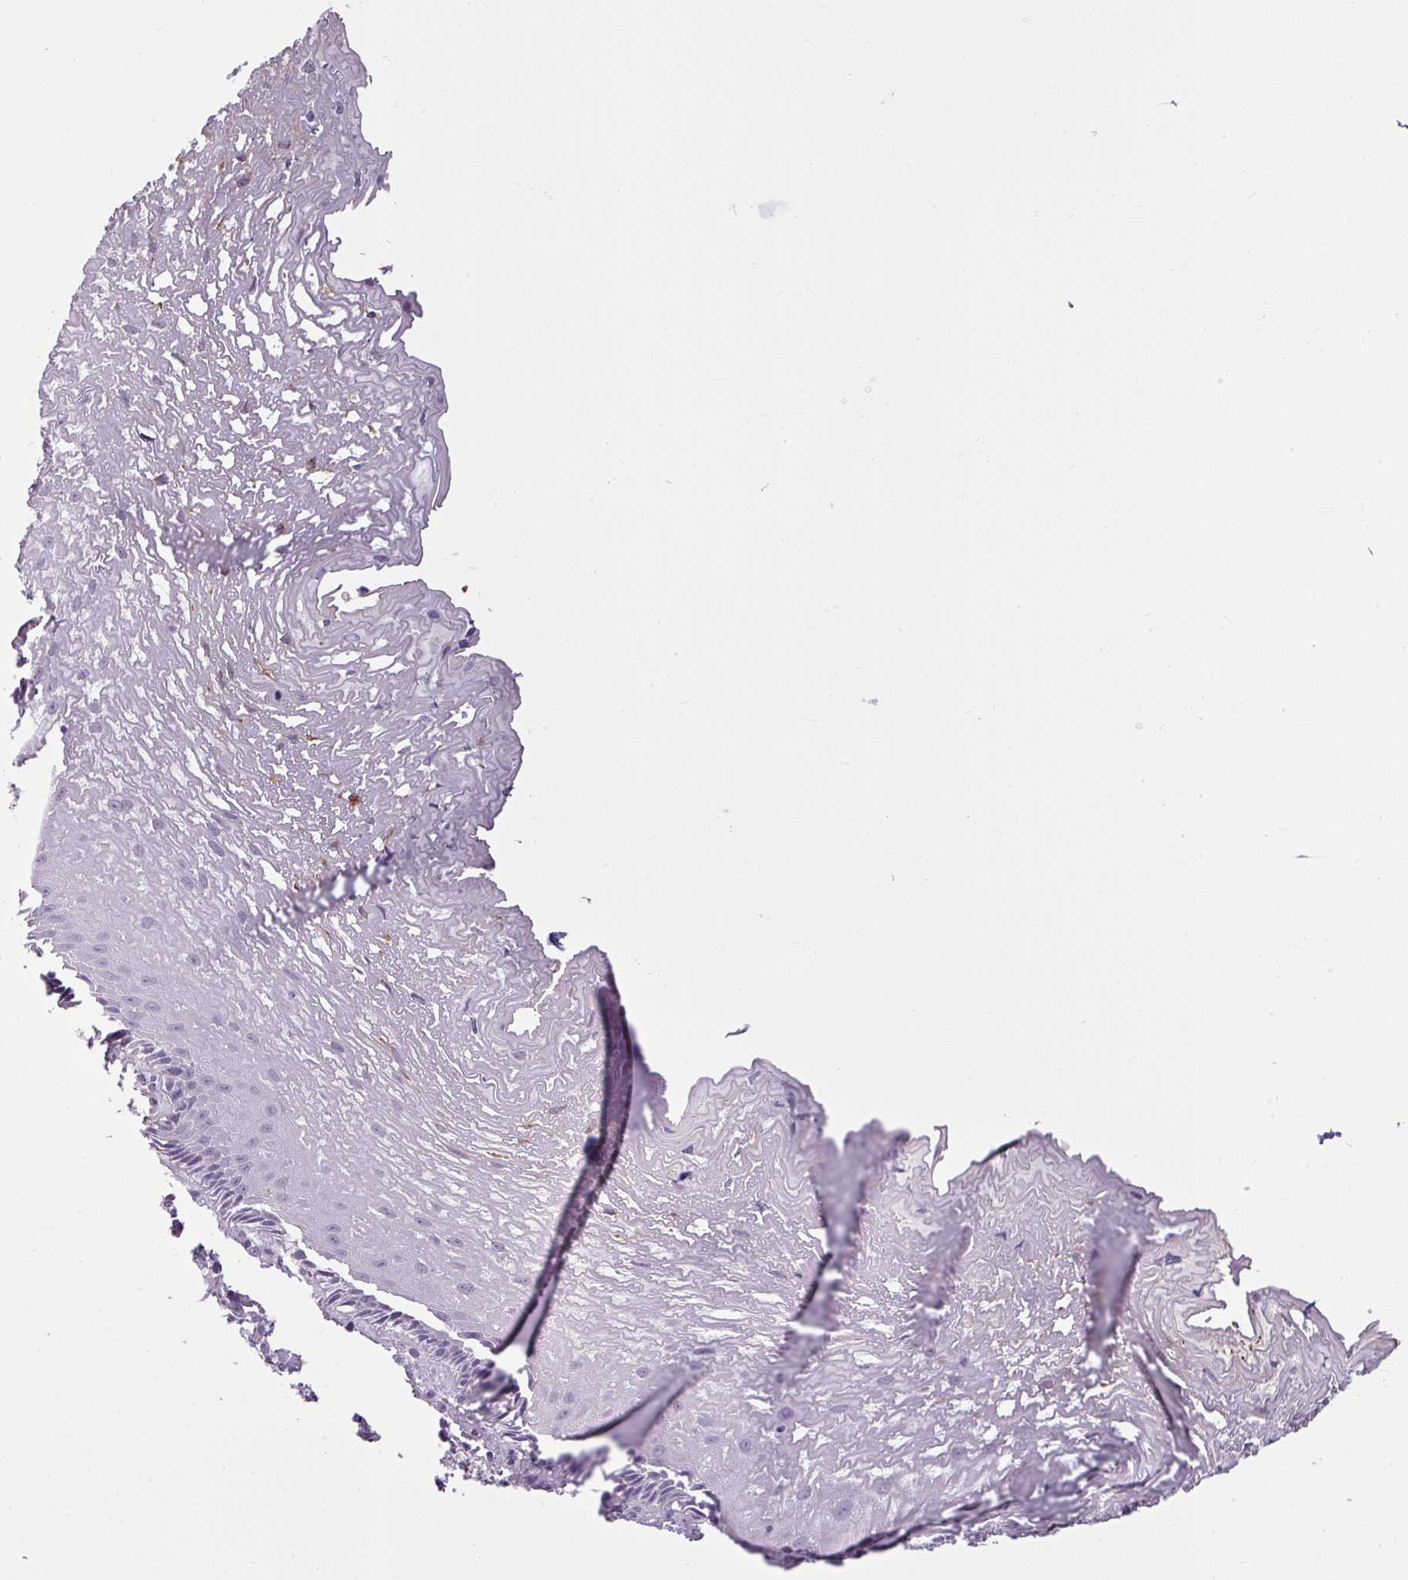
{"staining": {"intensity": "negative", "quantity": "none", "location": "none"}, "tissue": "esophagus", "cell_type": "Squamous epithelial cells", "image_type": "normal", "snomed": [{"axis": "morphology", "description": "Normal tissue, NOS"}, {"axis": "topography", "description": "Esophagus"}], "caption": "Immunohistochemistry (IHC) histopathology image of benign esophagus: esophagus stained with DAB (3,3'-diaminobenzidine) demonstrates no significant protein expression in squamous epithelial cells.", "gene": "CDH16", "patient": {"sex": "male", "age": 60}}